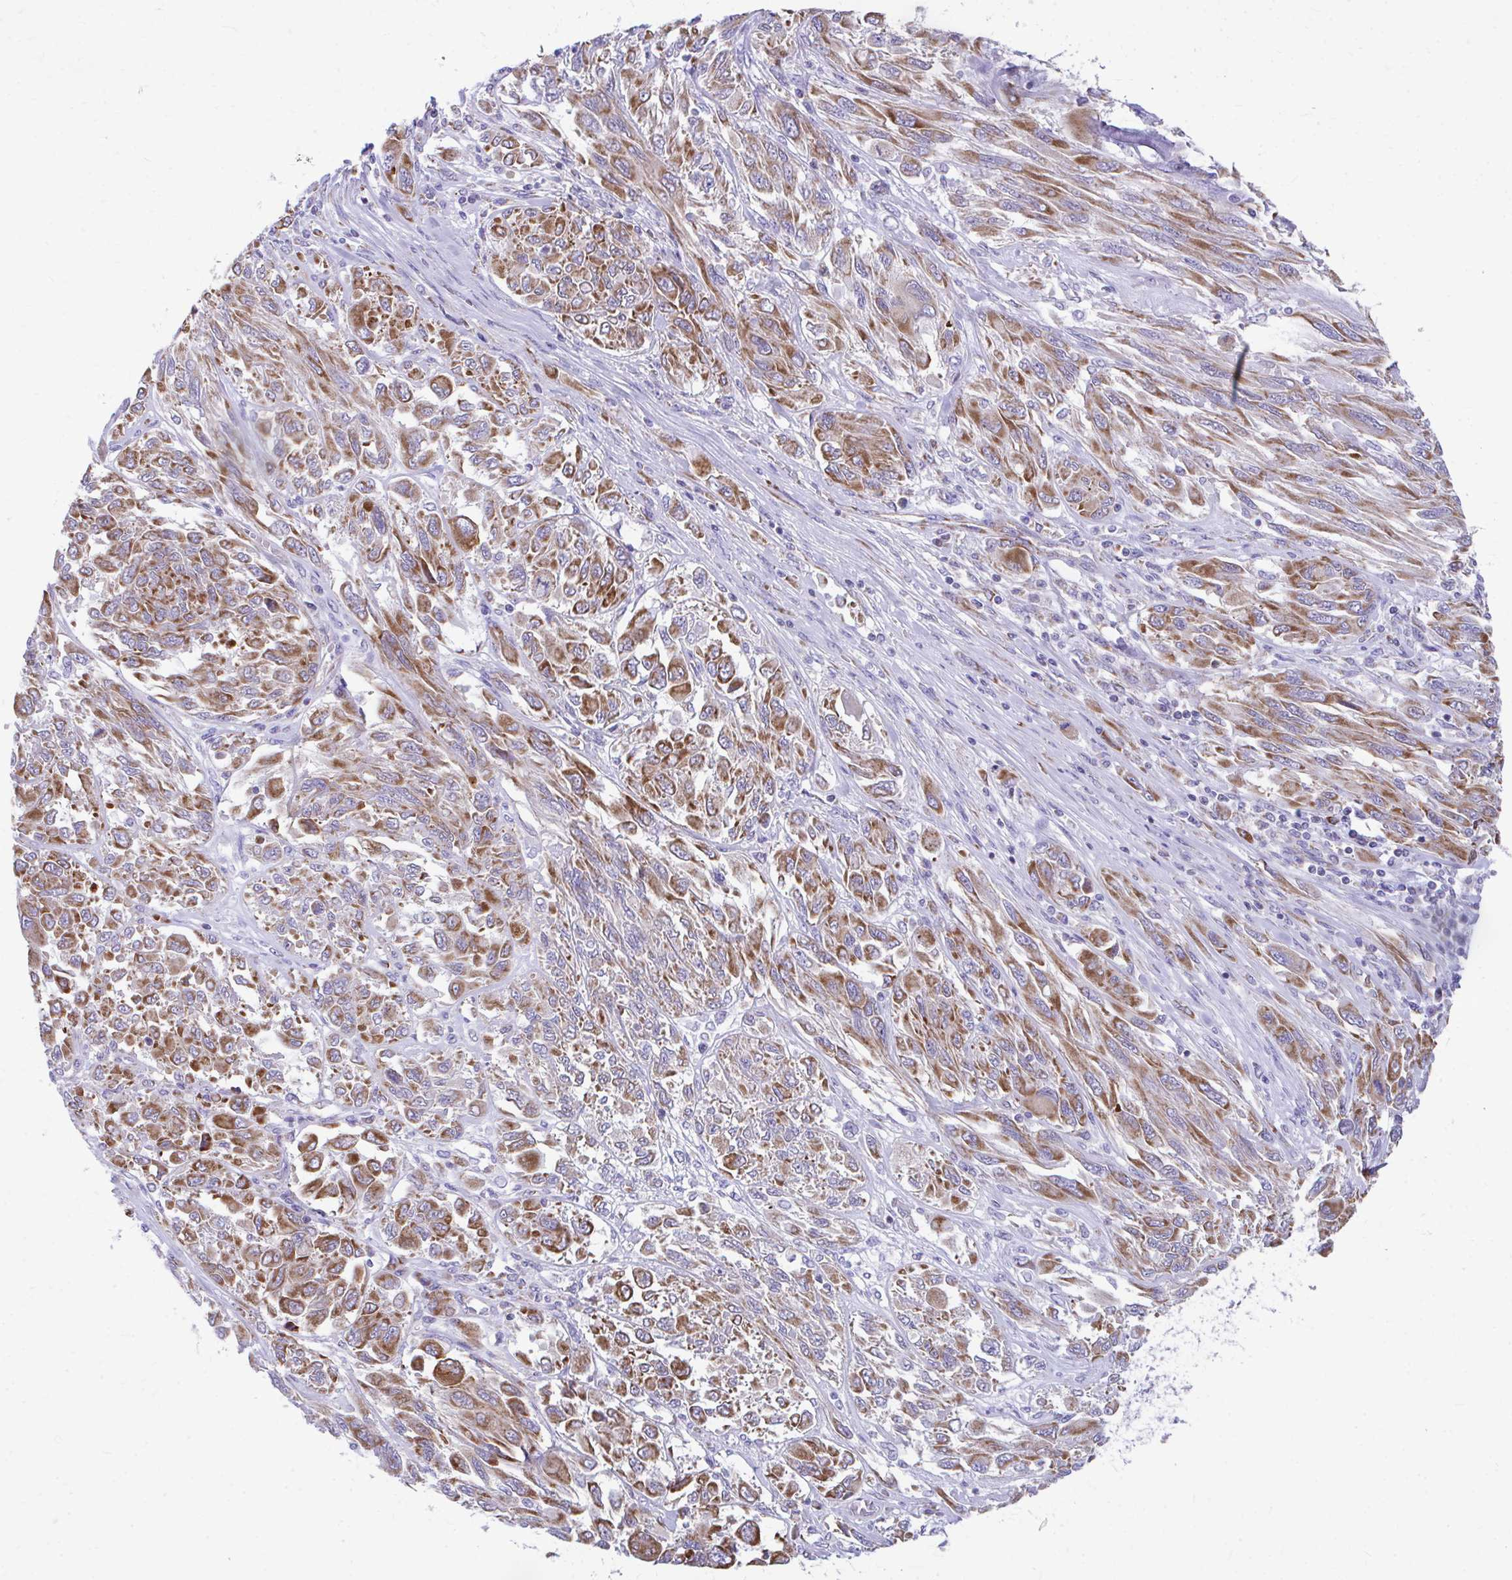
{"staining": {"intensity": "moderate", "quantity": ">75%", "location": "cytoplasmic/membranous"}, "tissue": "melanoma", "cell_type": "Tumor cells", "image_type": "cancer", "snomed": [{"axis": "morphology", "description": "Malignant melanoma, NOS"}, {"axis": "topography", "description": "Skin"}], "caption": "Protein expression analysis of human malignant melanoma reveals moderate cytoplasmic/membranous expression in about >75% of tumor cells. The staining was performed using DAB (3,3'-diaminobenzidine) to visualize the protein expression in brown, while the nuclei were stained in blue with hematoxylin (Magnification: 20x).", "gene": "MRPL19", "patient": {"sex": "female", "age": 91}}